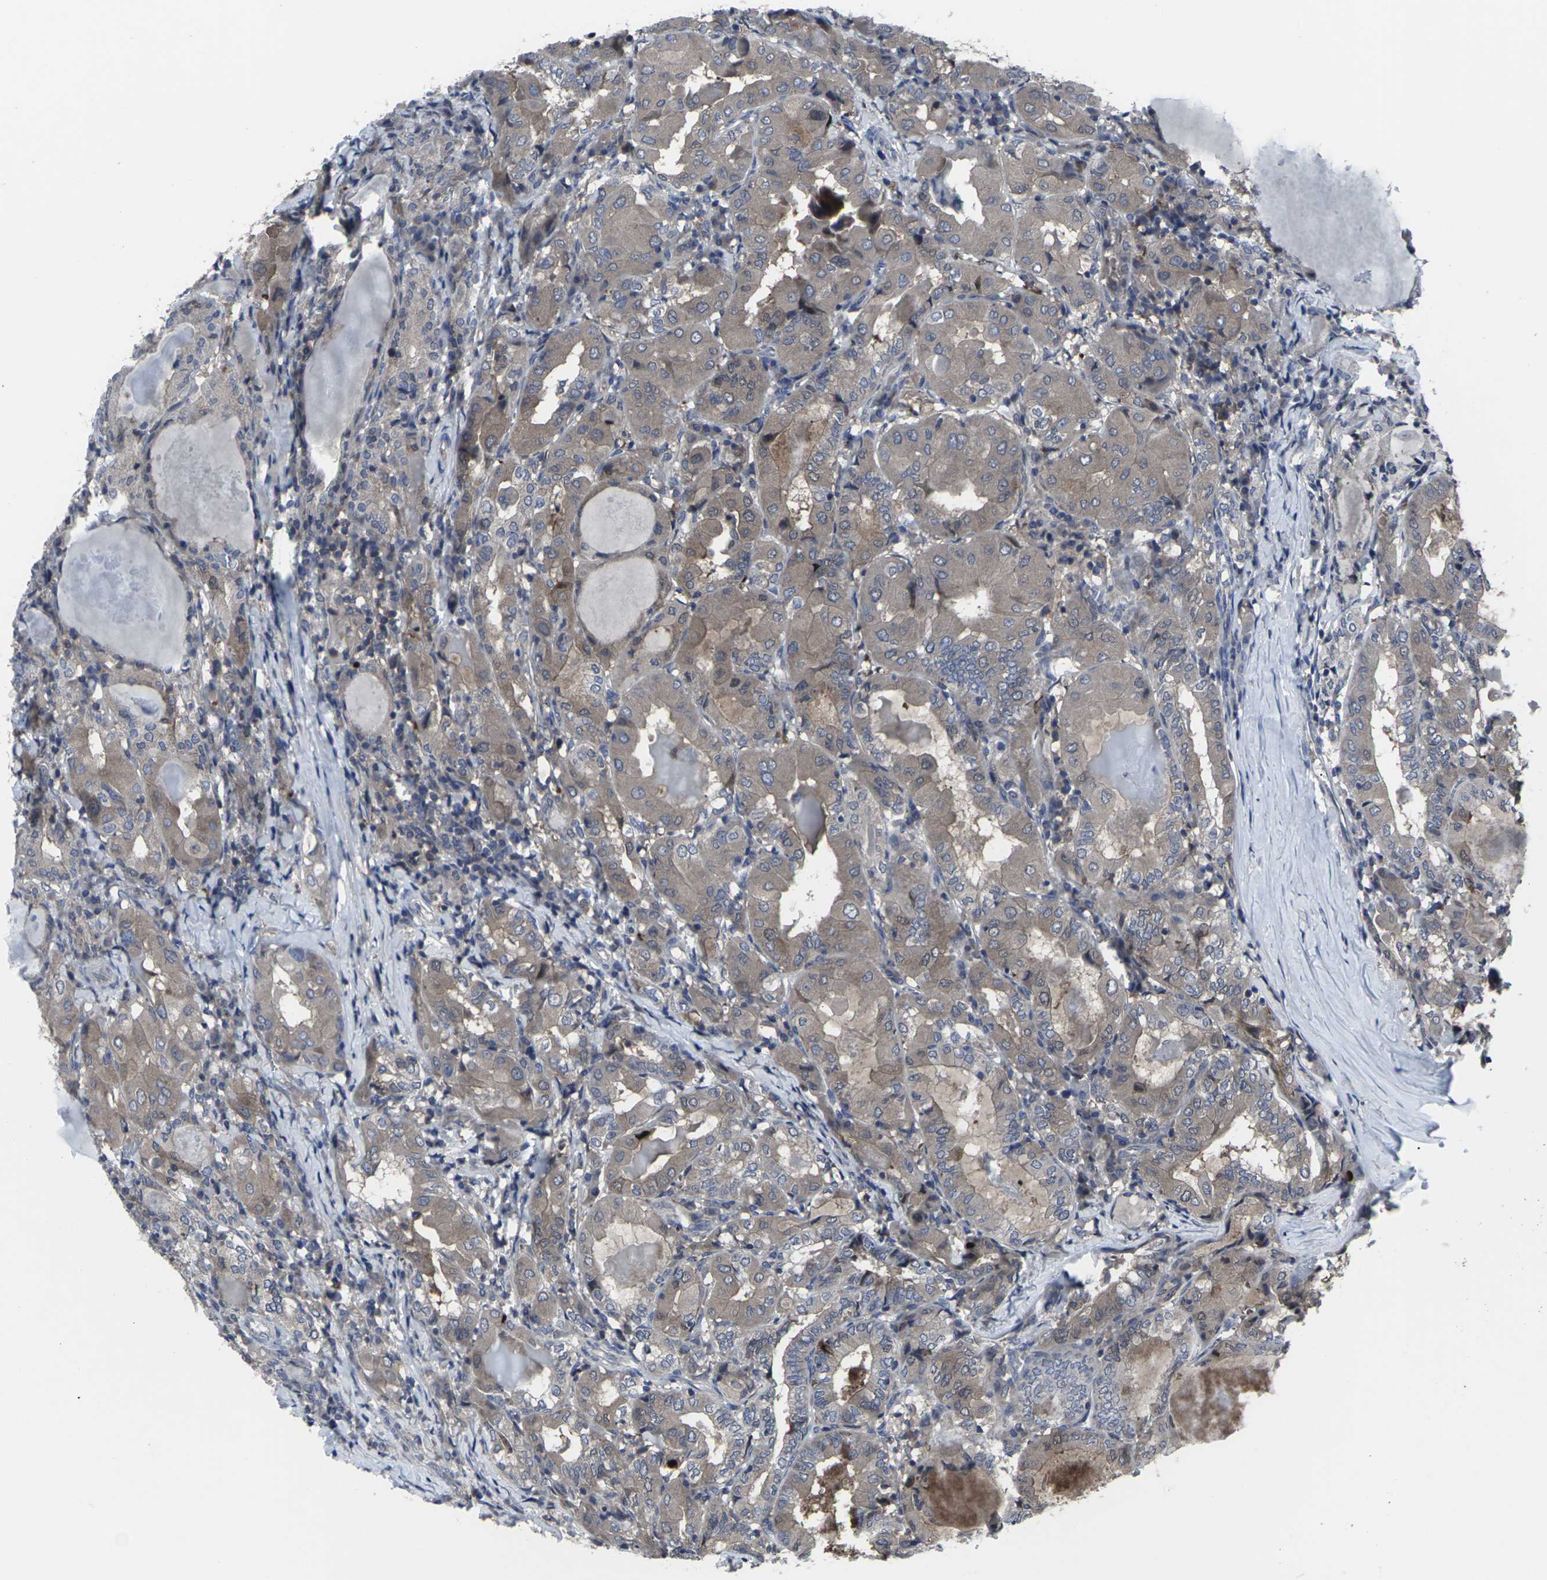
{"staining": {"intensity": "moderate", "quantity": ">75%", "location": "cytoplasmic/membranous"}, "tissue": "thyroid cancer", "cell_type": "Tumor cells", "image_type": "cancer", "snomed": [{"axis": "morphology", "description": "Papillary adenocarcinoma, NOS"}, {"axis": "topography", "description": "Thyroid gland"}], "caption": "This histopathology image reveals thyroid cancer stained with IHC to label a protein in brown. The cytoplasmic/membranous of tumor cells show moderate positivity for the protein. Nuclei are counter-stained blue.", "gene": "HPRT1", "patient": {"sex": "female", "age": 42}}